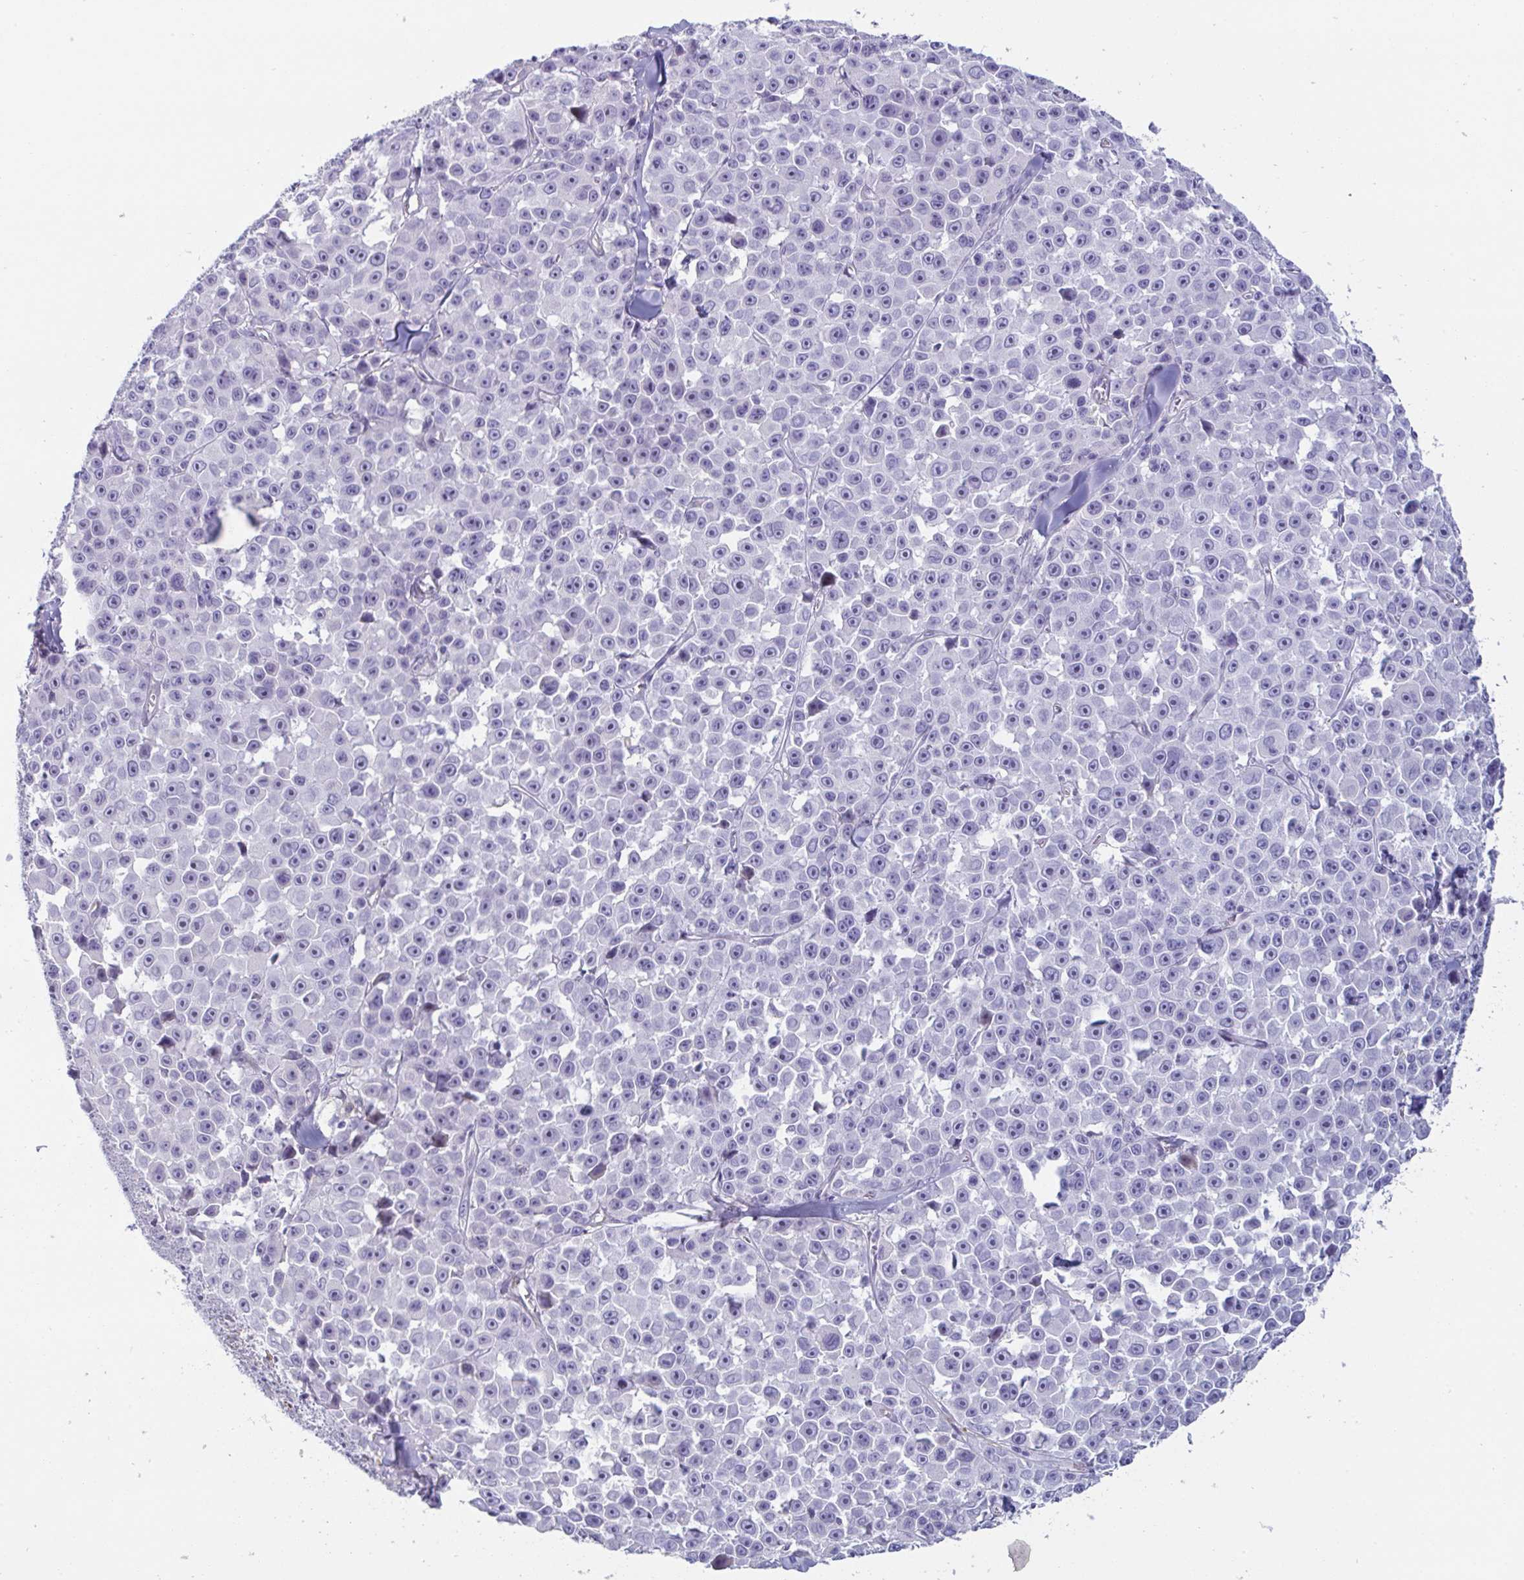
{"staining": {"intensity": "negative", "quantity": "none", "location": "none"}, "tissue": "melanoma", "cell_type": "Tumor cells", "image_type": "cancer", "snomed": [{"axis": "morphology", "description": "Malignant melanoma, NOS"}, {"axis": "topography", "description": "Skin"}], "caption": "The photomicrograph exhibits no significant staining in tumor cells of malignant melanoma.", "gene": "OR5P3", "patient": {"sex": "female", "age": 66}}